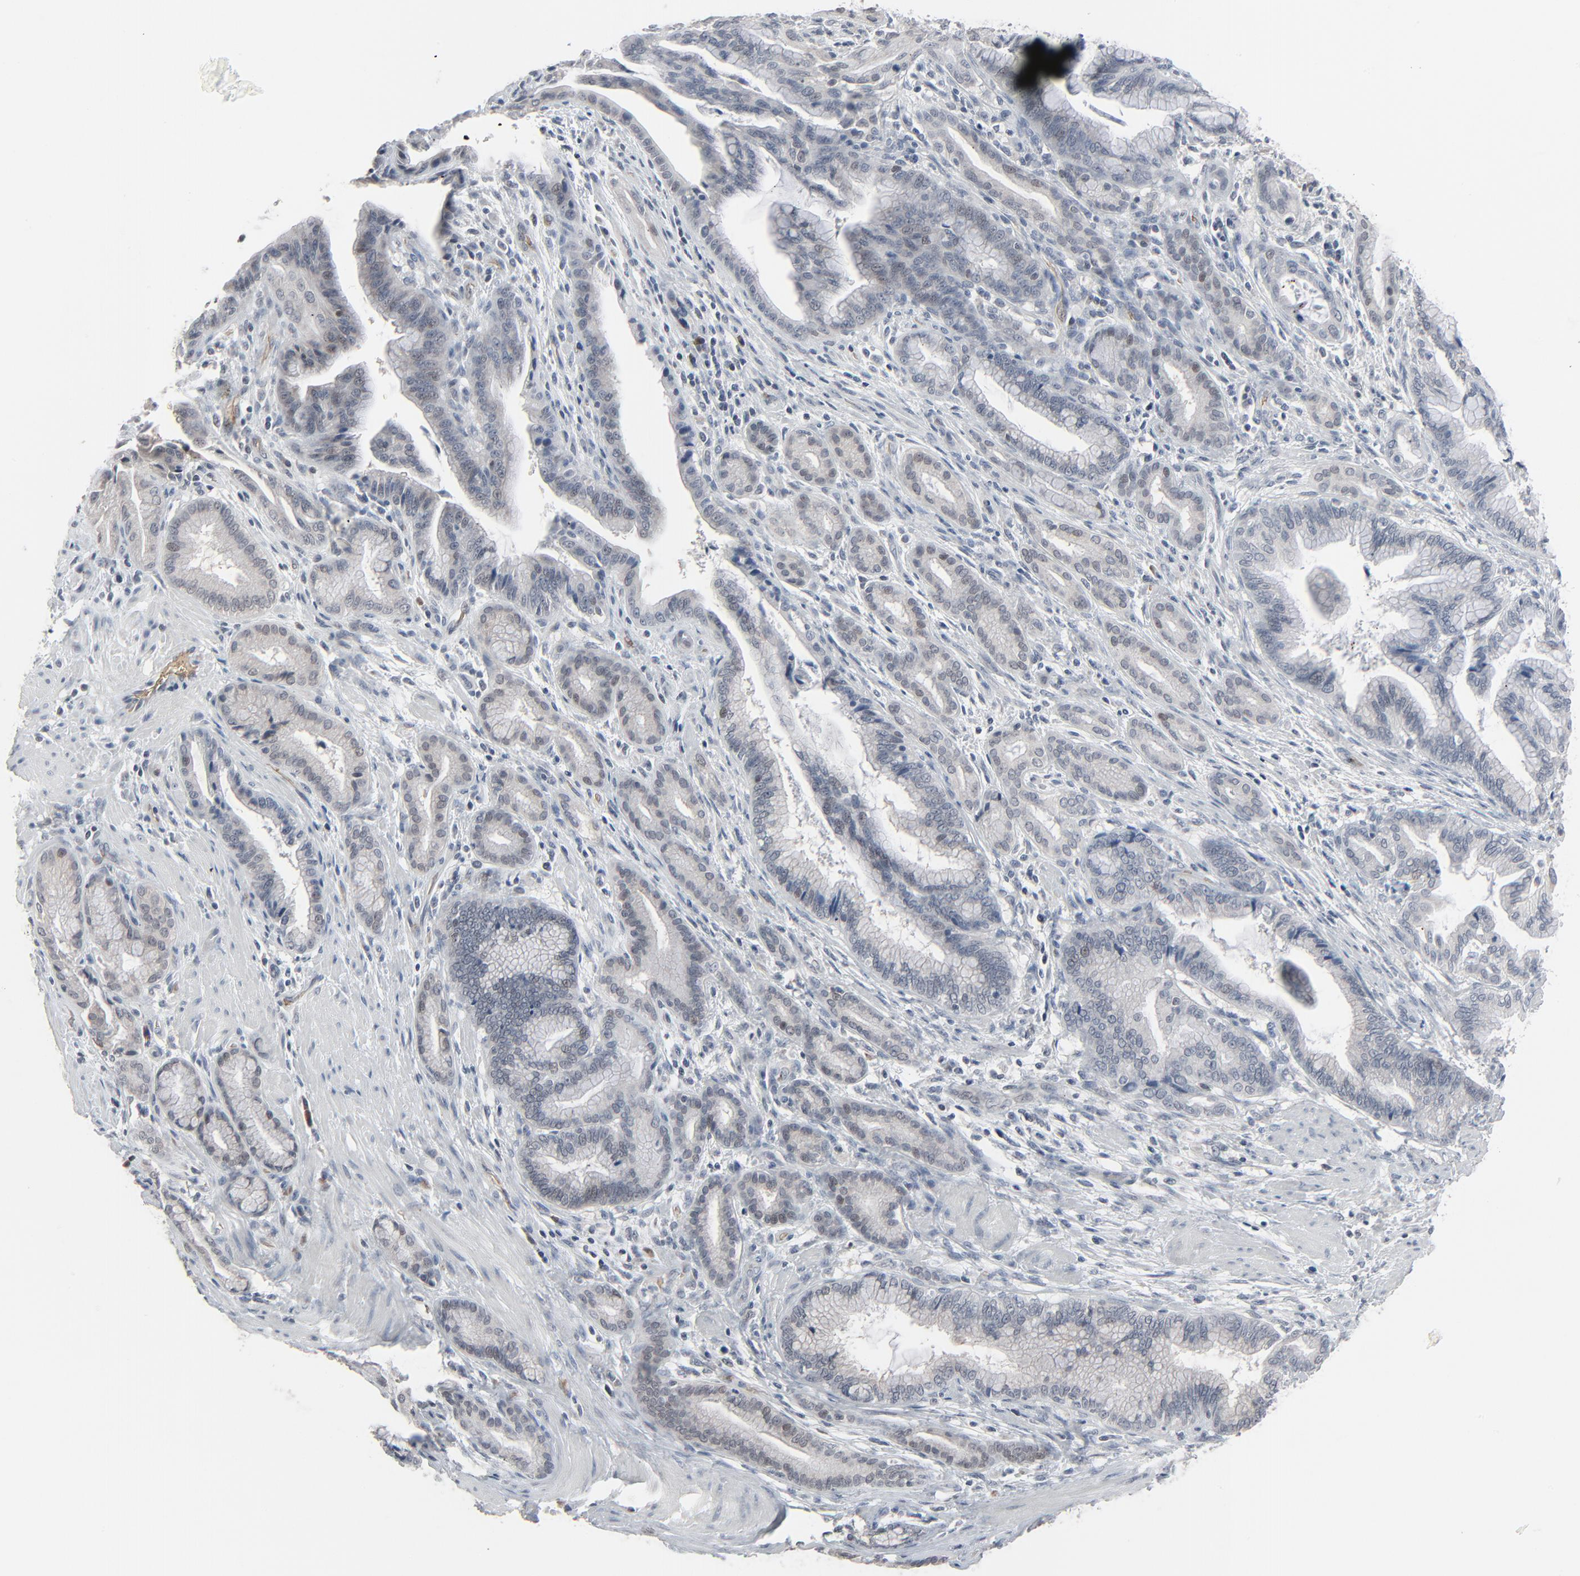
{"staining": {"intensity": "negative", "quantity": "none", "location": "none"}, "tissue": "pancreatic cancer", "cell_type": "Tumor cells", "image_type": "cancer", "snomed": [{"axis": "morphology", "description": "Adenocarcinoma, NOS"}, {"axis": "topography", "description": "Pancreas"}], "caption": "Immunohistochemical staining of pancreatic cancer (adenocarcinoma) exhibits no significant positivity in tumor cells.", "gene": "SAGE1", "patient": {"sex": "female", "age": 64}}